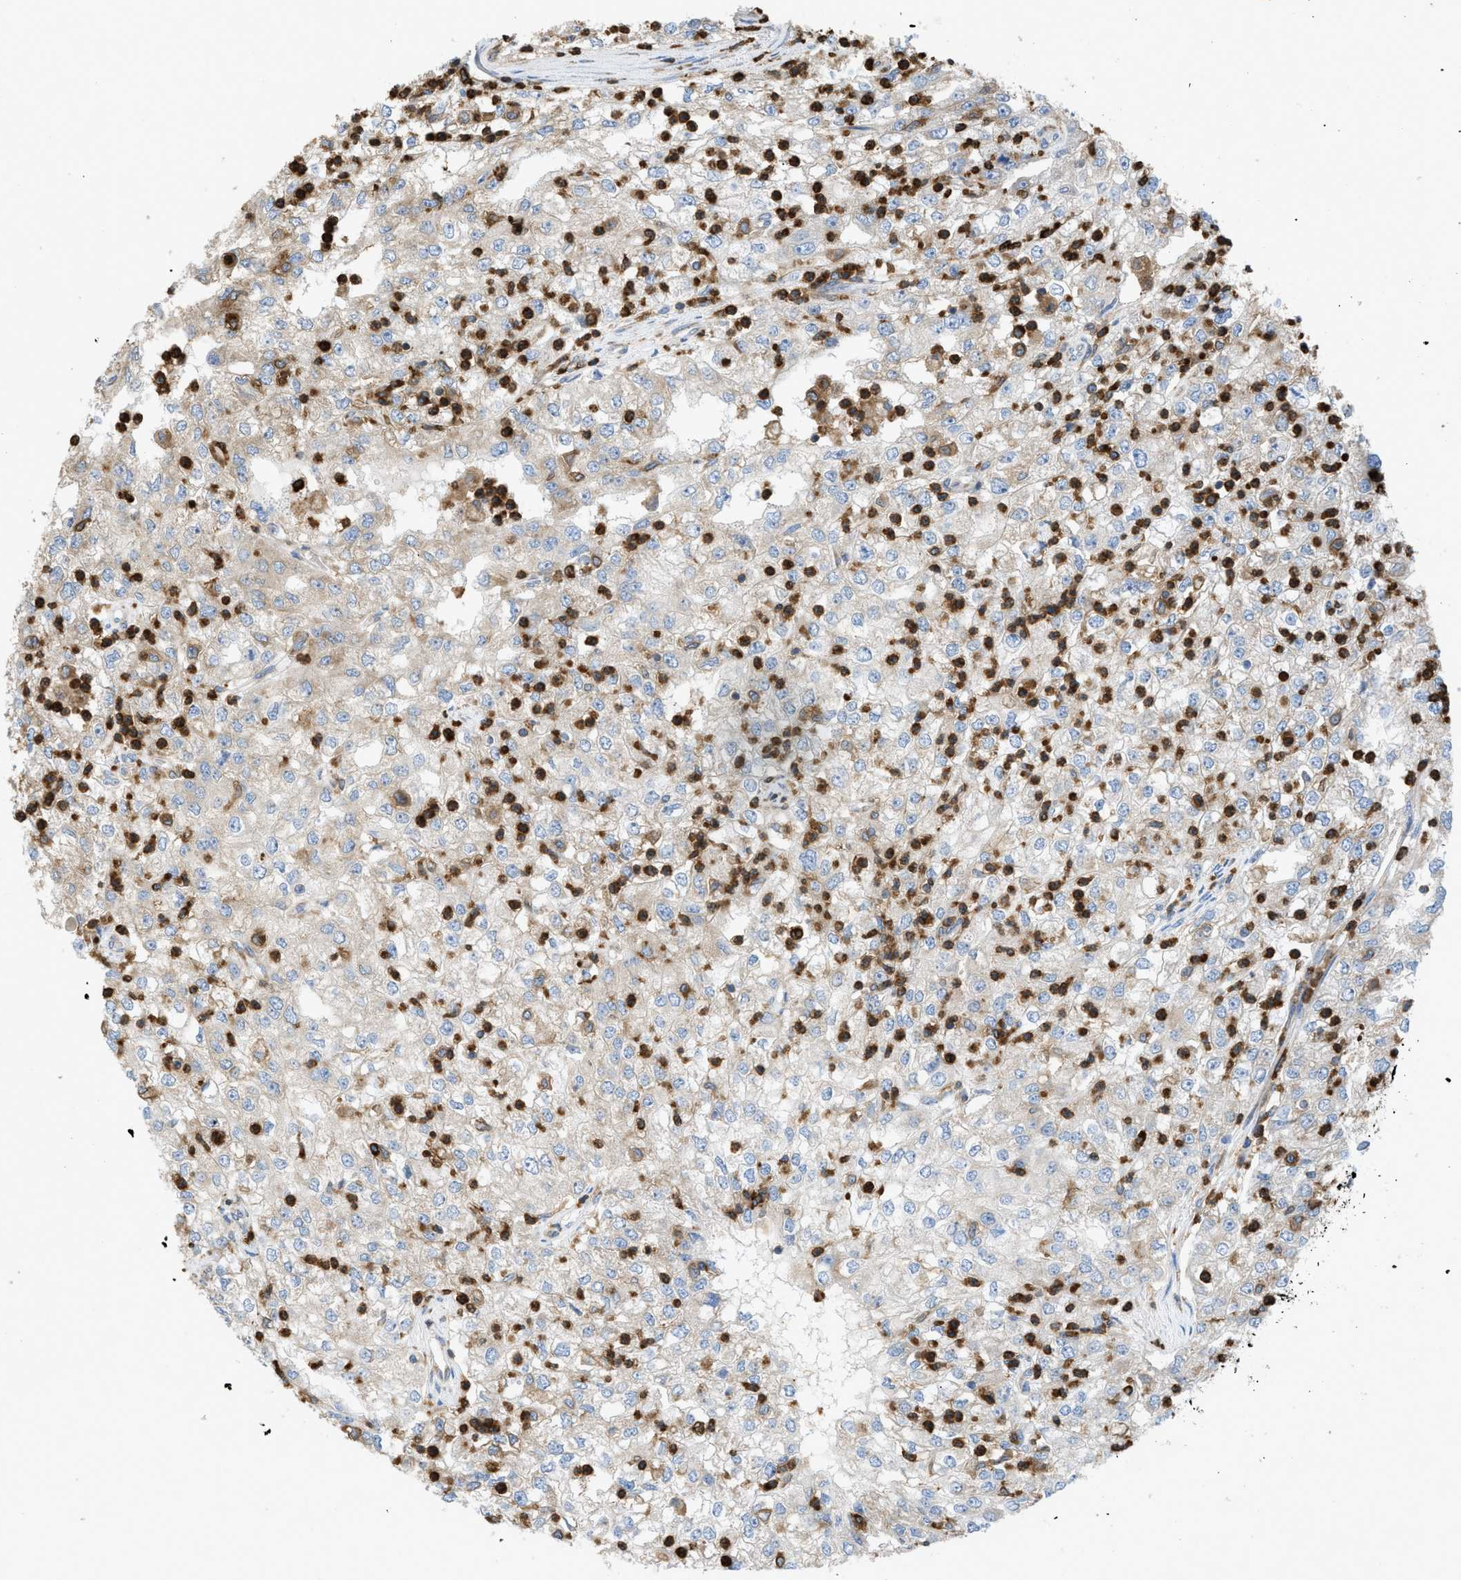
{"staining": {"intensity": "weak", "quantity": "25%-75%", "location": "cytoplasmic/membranous"}, "tissue": "renal cancer", "cell_type": "Tumor cells", "image_type": "cancer", "snomed": [{"axis": "morphology", "description": "Adenocarcinoma, NOS"}, {"axis": "topography", "description": "Kidney"}], "caption": "DAB (3,3'-diaminobenzidine) immunohistochemical staining of renal cancer (adenocarcinoma) demonstrates weak cytoplasmic/membranous protein positivity in about 25%-75% of tumor cells.", "gene": "GPAT4", "patient": {"sex": "female", "age": 54}}